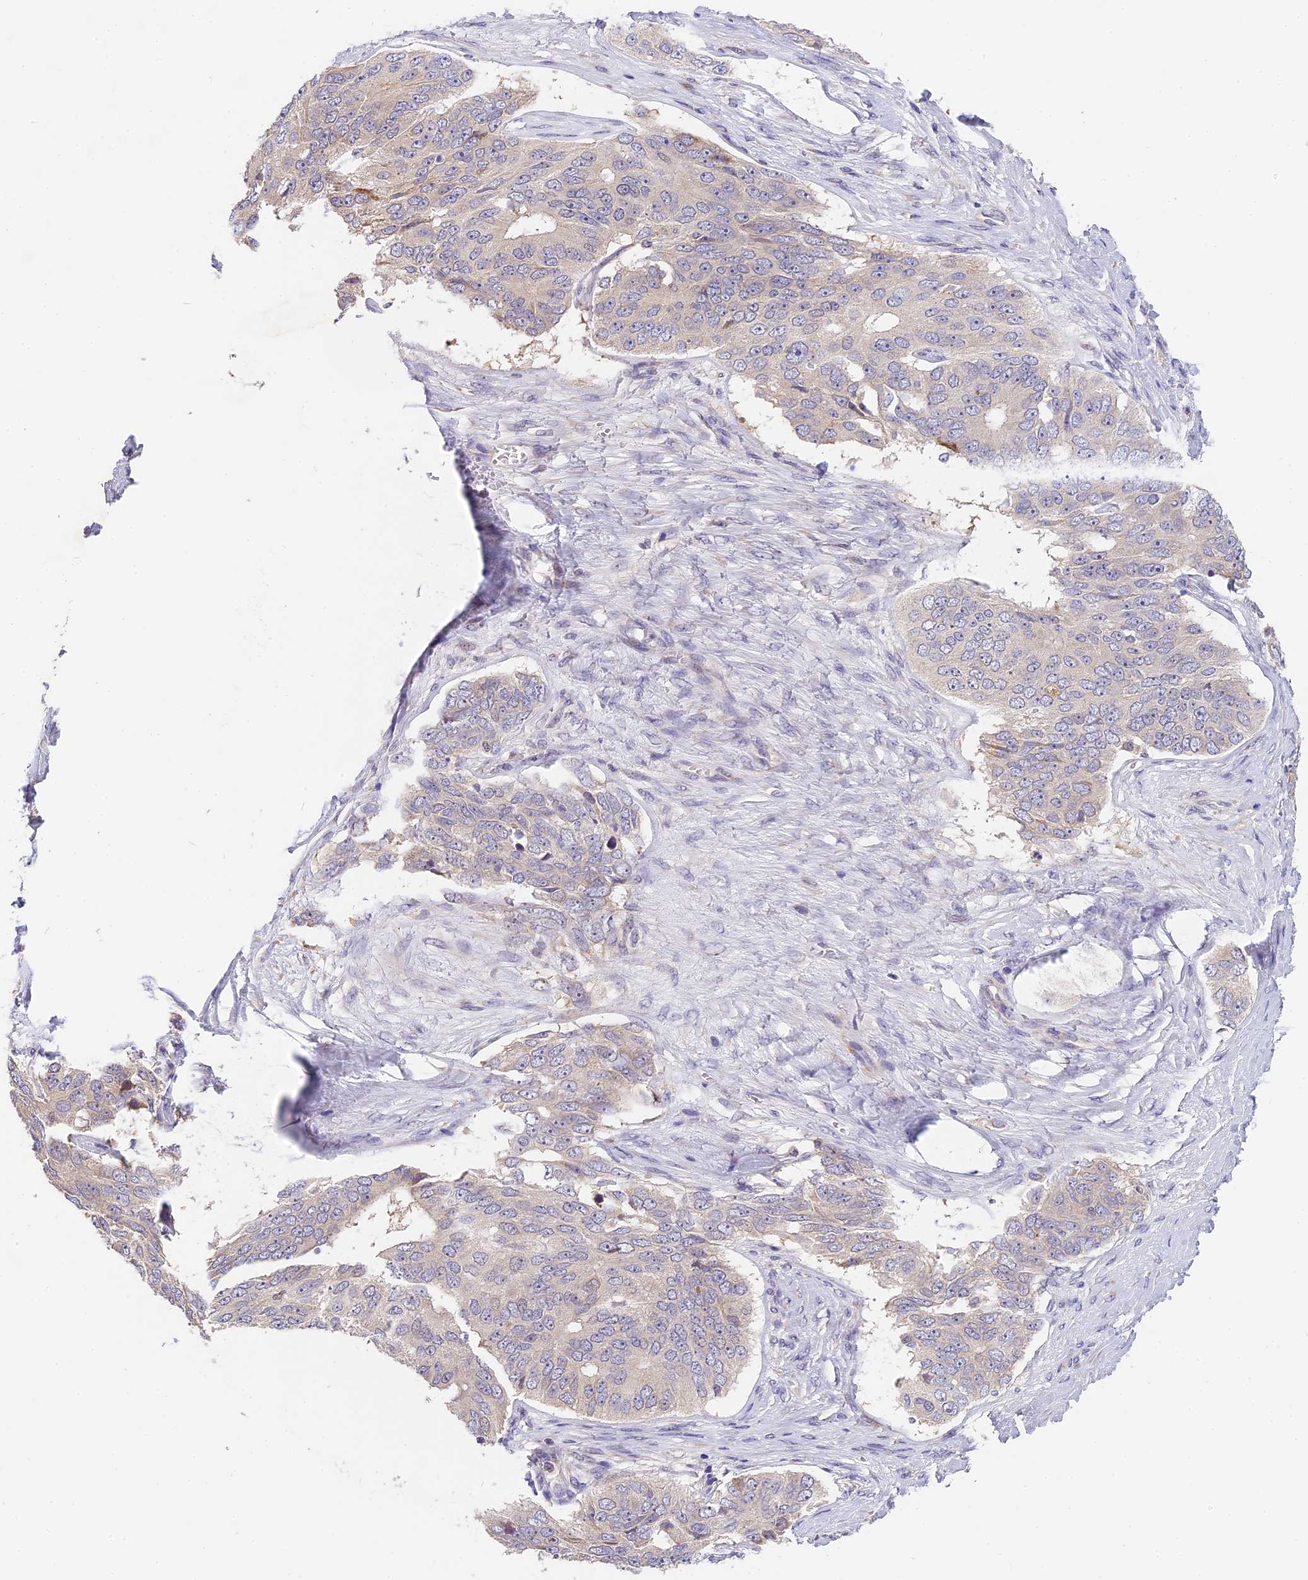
{"staining": {"intensity": "negative", "quantity": "none", "location": "none"}, "tissue": "ovarian cancer", "cell_type": "Tumor cells", "image_type": "cancer", "snomed": [{"axis": "morphology", "description": "Carcinoma, endometroid"}, {"axis": "topography", "description": "Ovary"}], "caption": "The image exhibits no significant staining in tumor cells of endometroid carcinoma (ovarian).", "gene": "BSCL2", "patient": {"sex": "female", "age": 51}}